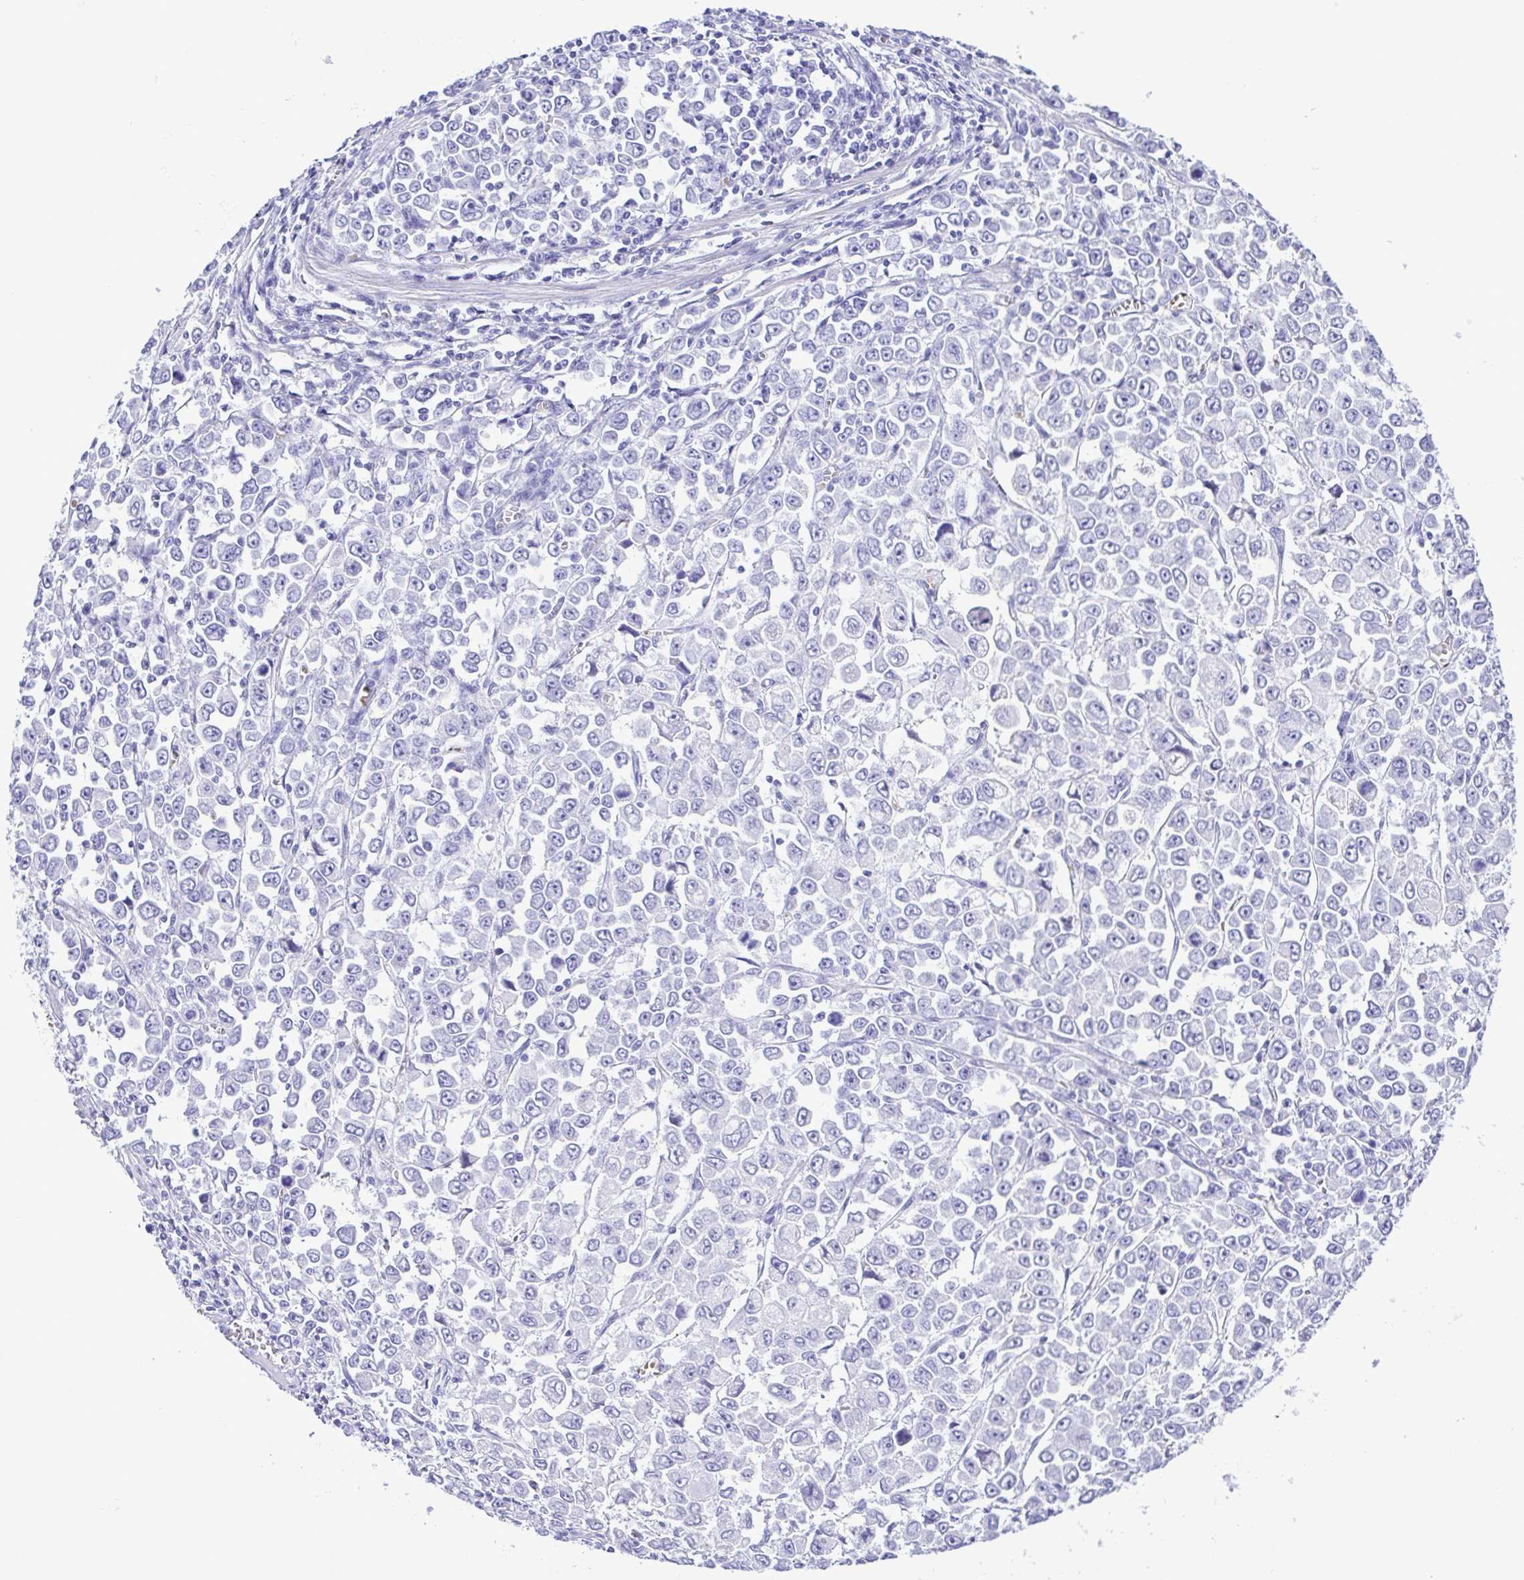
{"staining": {"intensity": "negative", "quantity": "none", "location": "none"}, "tissue": "stomach cancer", "cell_type": "Tumor cells", "image_type": "cancer", "snomed": [{"axis": "morphology", "description": "Adenocarcinoma, NOS"}, {"axis": "topography", "description": "Stomach, upper"}], "caption": "This is a micrograph of immunohistochemistry staining of stomach cancer, which shows no positivity in tumor cells.", "gene": "SYT1", "patient": {"sex": "male", "age": 70}}